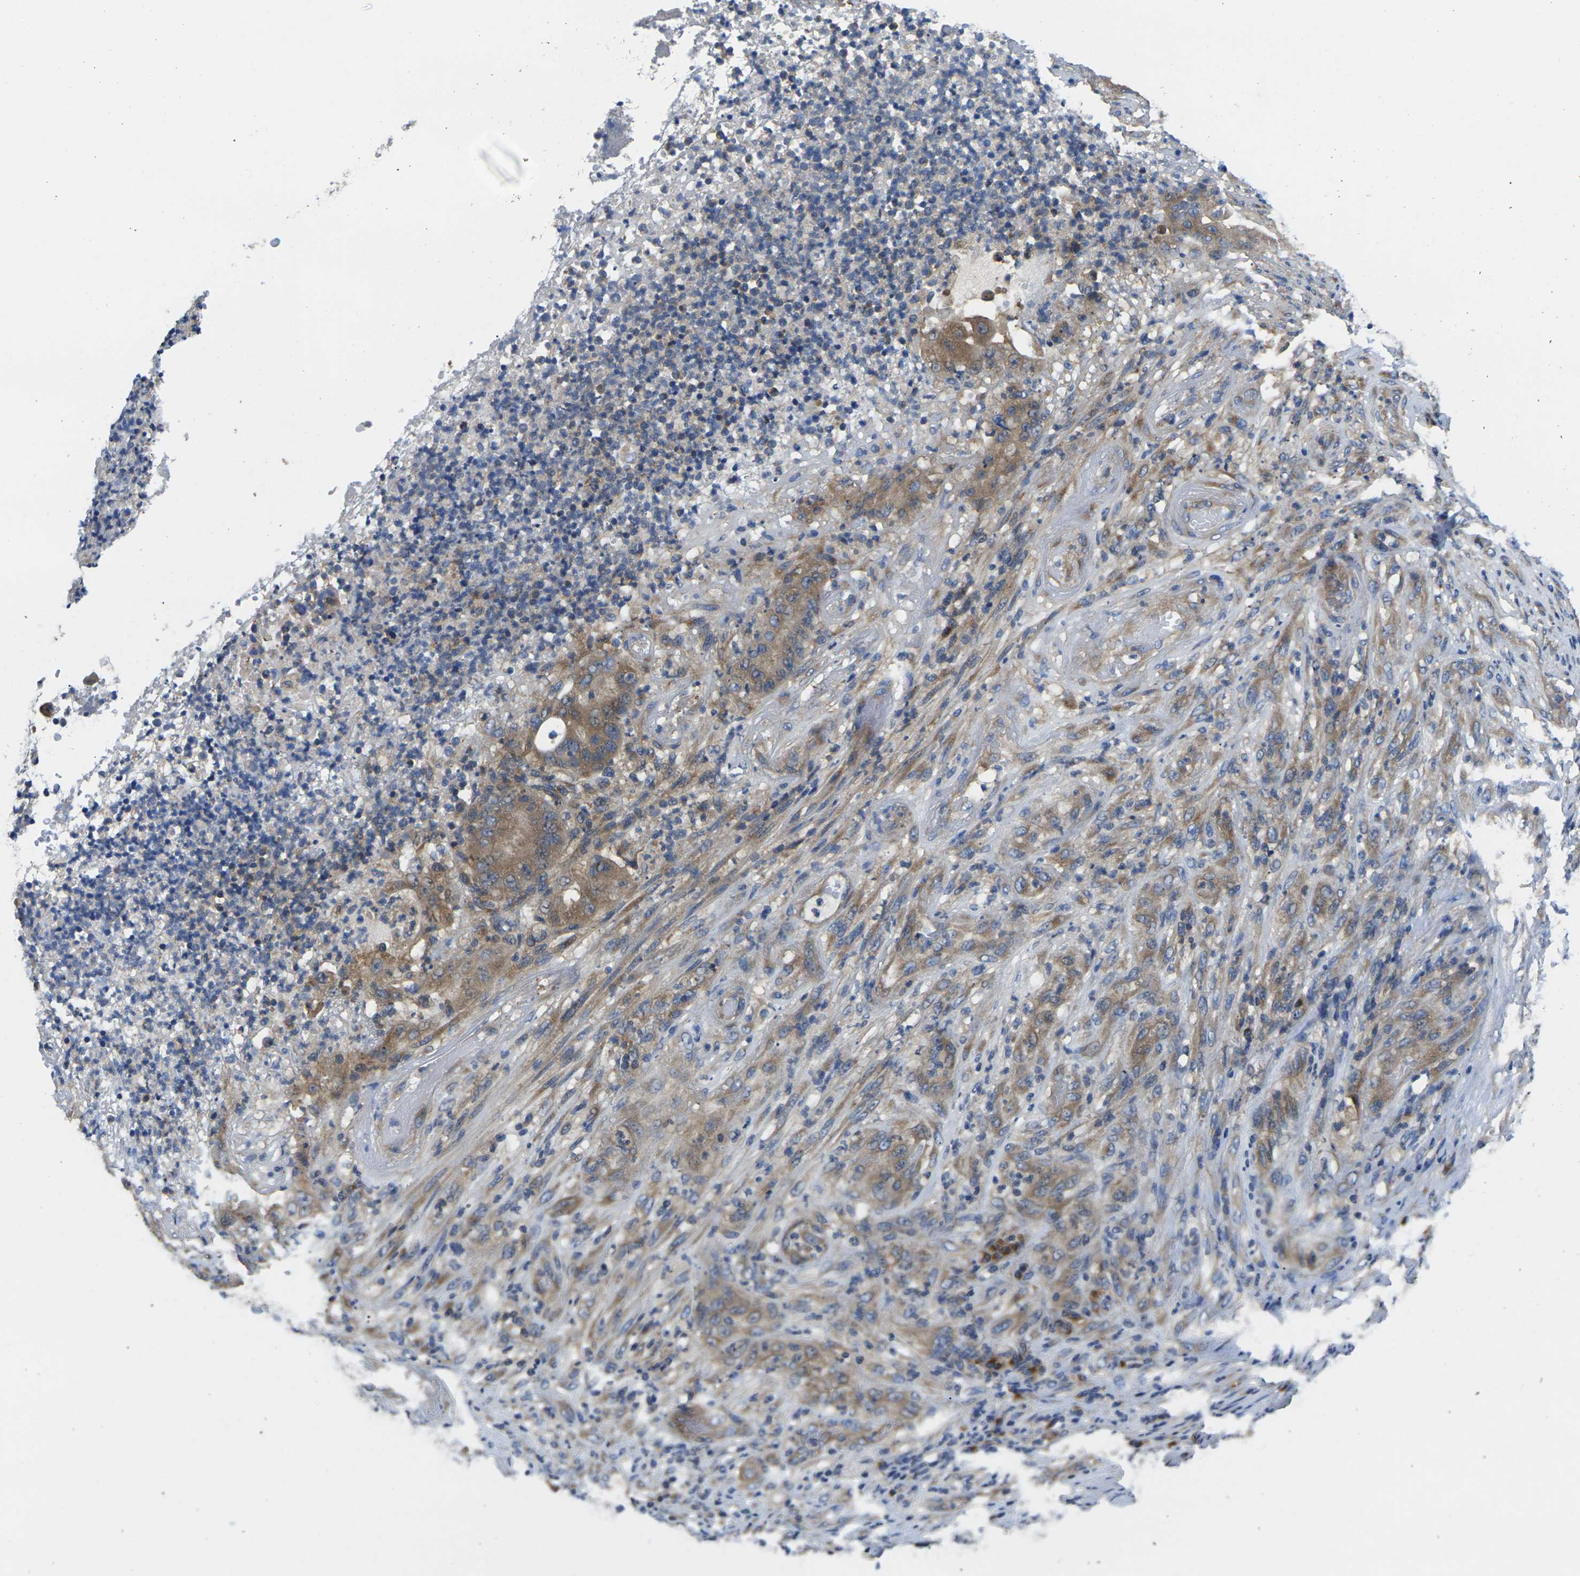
{"staining": {"intensity": "moderate", "quantity": "25%-75%", "location": "cytoplasmic/membranous"}, "tissue": "stomach cancer", "cell_type": "Tumor cells", "image_type": "cancer", "snomed": [{"axis": "morphology", "description": "Adenocarcinoma, NOS"}, {"axis": "topography", "description": "Stomach"}], "caption": "Stomach cancer stained with a protein marker displays moderate staining in tumor cells.", "gene": "TMCC2", "patient": {"sex": "female", "age": 73}}